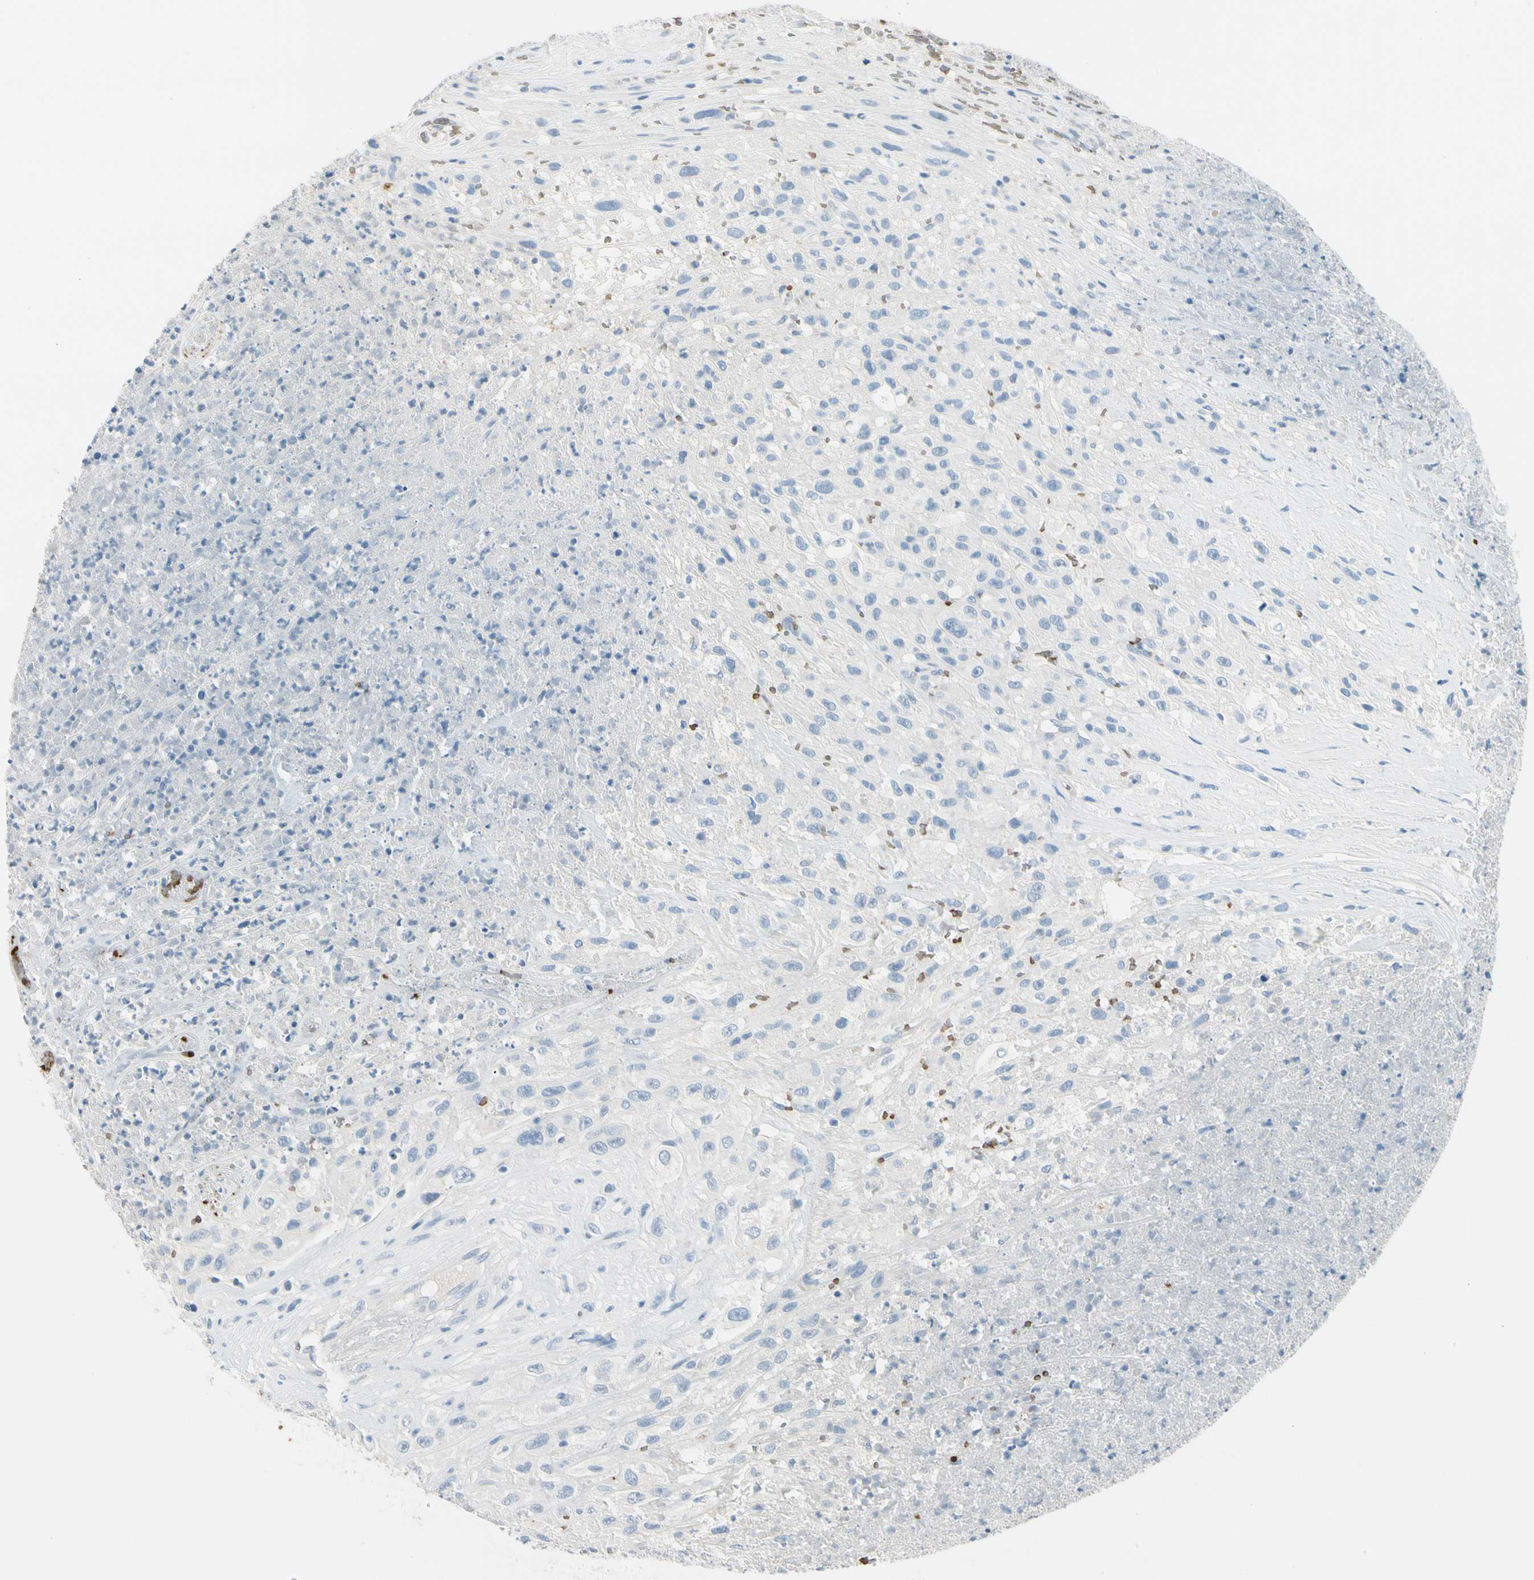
{"staining": {"intensity": "negative", "quantity": "none", "location": "none"}, "tissue": "urothelial cancer", "cell_type": "Tumor cells", "image_type": "cancer", "snomed": [{"axis": "morphology", "description": "Urothelial carcinoma, High grade"}, {"axis": "topography", "description": "Urinary bladder"}], "caption": "Tumor cells are negative for protein expression in human urothelial carcinoma (high-grade).", "gene": "CA1", "patient": {"sex": "male", "age": 66}}